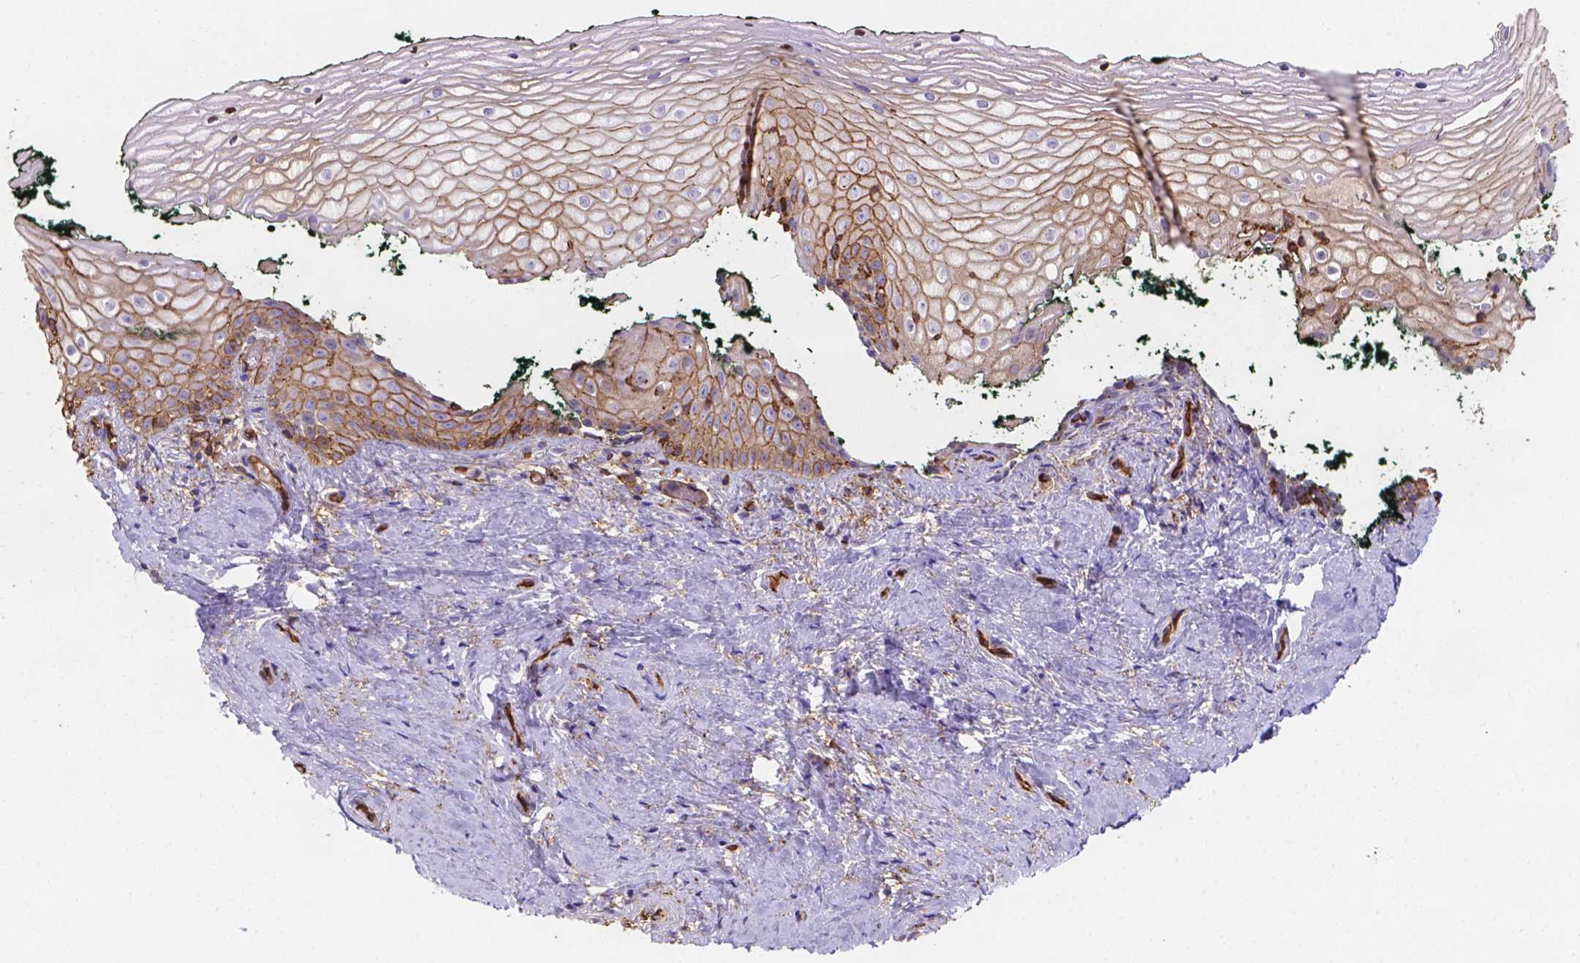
{"staining": {"intensity": "moderate", "quantity": "<25%", "location": "cytoplasmic/membranous"}, "tissue": "vagina", "cell_type": "Squamous epithelial cells", "image_type": "normal", "snomed": [{"axis": "morphology", "description": "Normal tissue, NOS"}, {"axis": "topography", "description": "Vagina"}], "caption": "Immunohistochemistry micrograph of benign human vagina stained for a protein (brown), which displays low levels of moderate cytoplasmic/membranous expression in about <25% of squamous epithelial cells.", "gene": "DMWD", "patient": {"sex": "female", "age": 47}}